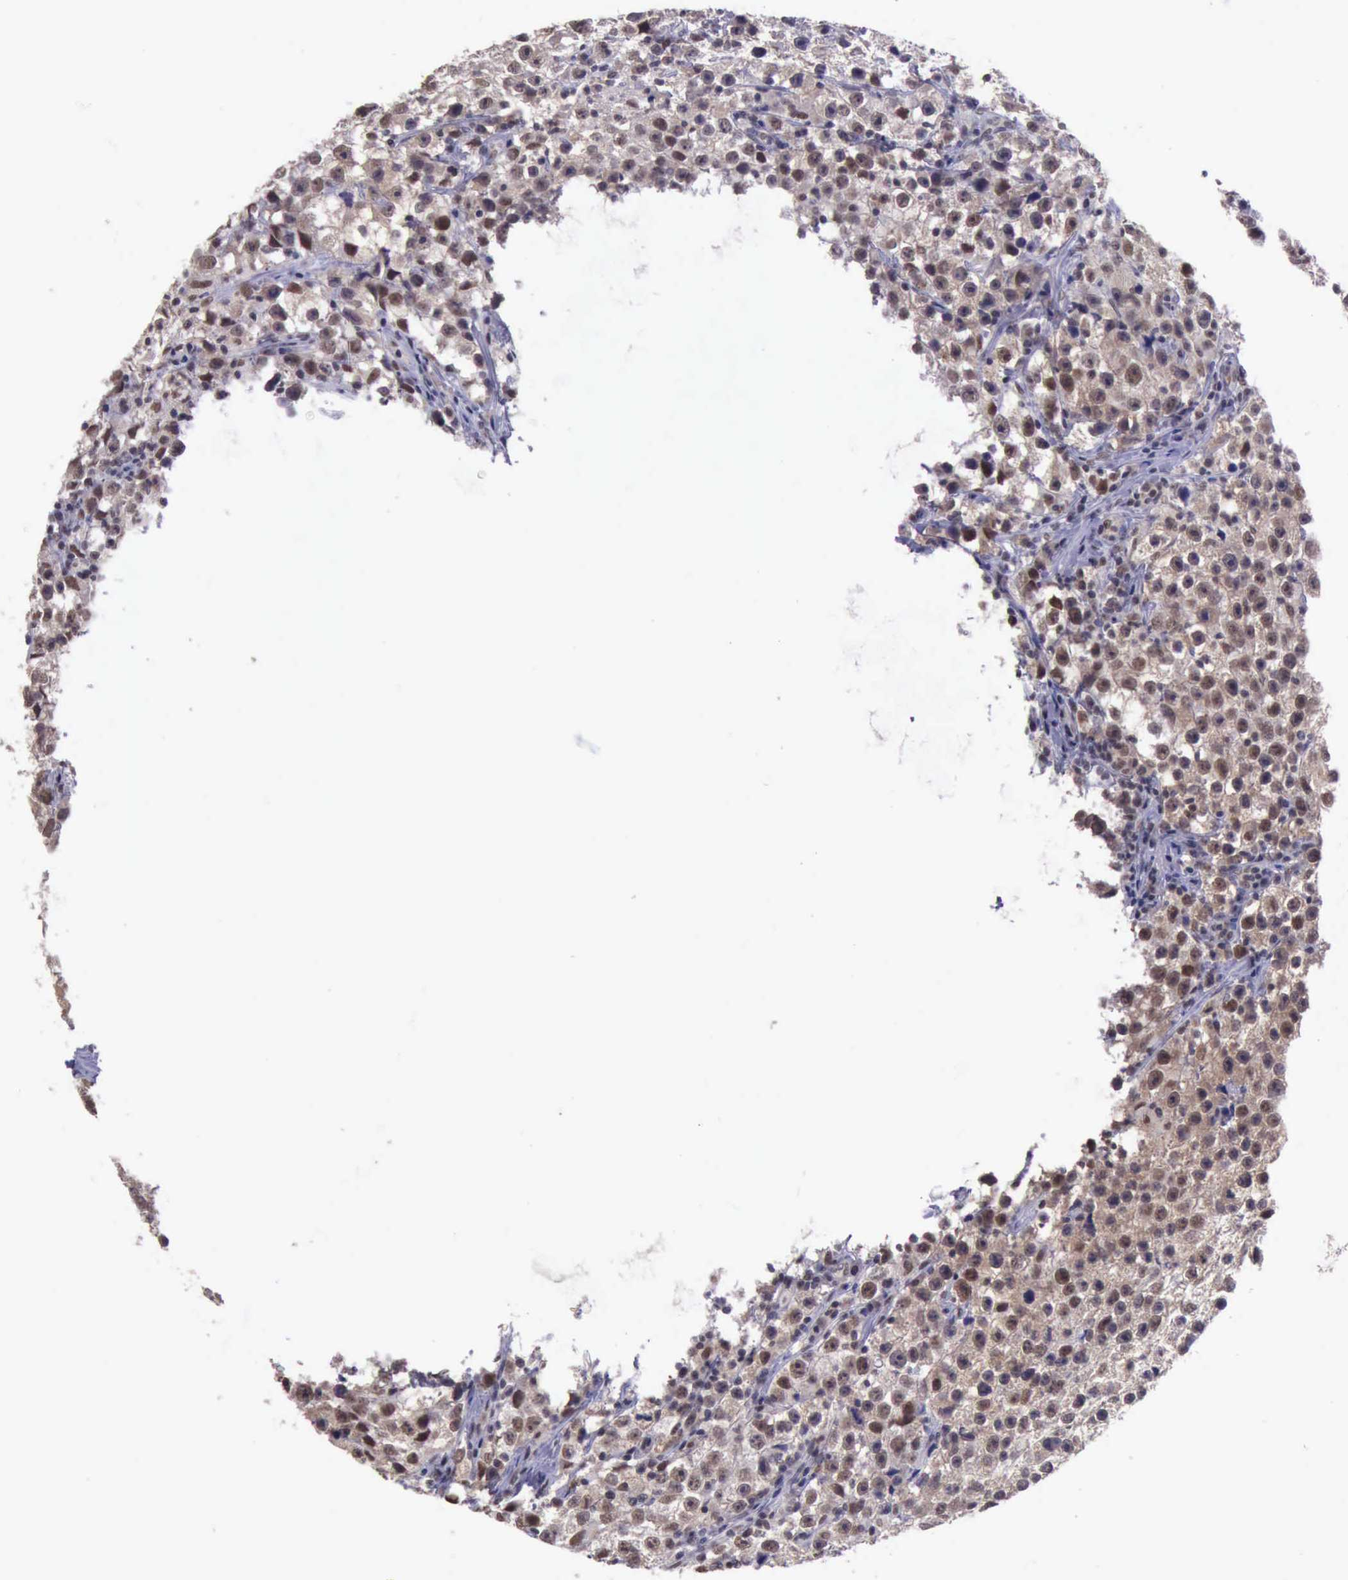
{"staining": {"intensity": "strong", "quantity": ">75%", "location": "nuclear"}, "tissue": "testis cancer", "cell_type": "Tumor cells", "image_type": "cancer", "snomed": [{"axis": "morphology", "description": "Seminoma, NOS"}, {"axis": "topography", "description": "Testis"}], "caption": "Seminoma (testis) stained with a brown dye displays strong nuclear positive staining in approximately >75% of tumor cells.", "gene": "PRPF39", "patient": {"sex": "male", "age": 35}}